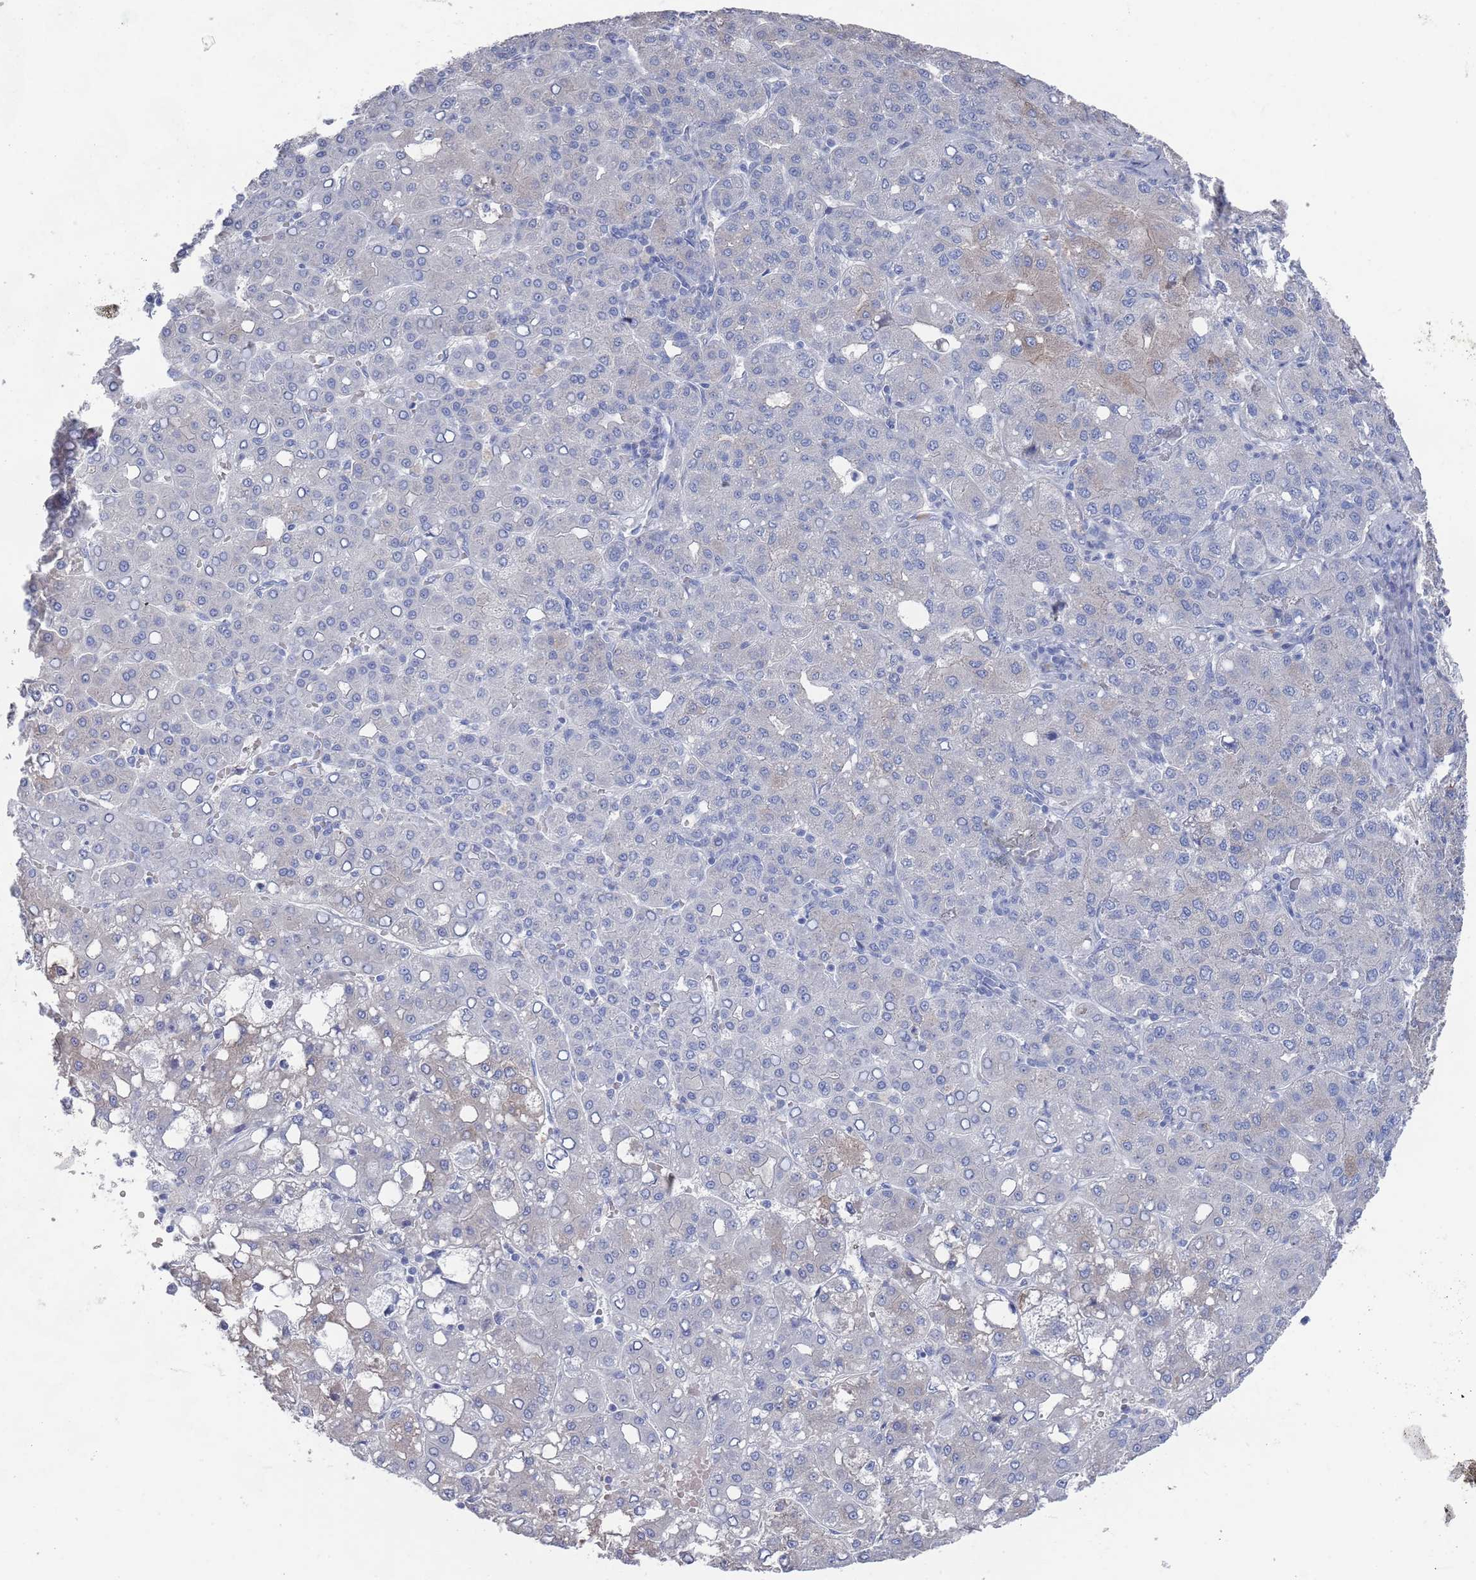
{"staining": {"intensity": "negative", "quantity": "none", "location": "none"}, "tissue": "liver cancer", "cell_type": "Tumor cells", "image_type": "cancer", "snomed": [{"axis": "morphology", "description": "Carcinoma, Hepatocellular, NOS"}, {"axis": "topography", "description": "Liver"}], "caption": "An immunohistochemistry photomicrograph of liver hepatocellular carcinoma is shown. There is no staining in tumor cells of liver hepatocellular carcinoma. The staining is performed using DAB (3,3'-diaminobenzidine) brown chromogen with nuclei counter-stained in using hematoxylin.", "gene": "TMCO3", "patient": {"sex": "male", "age": 65}}